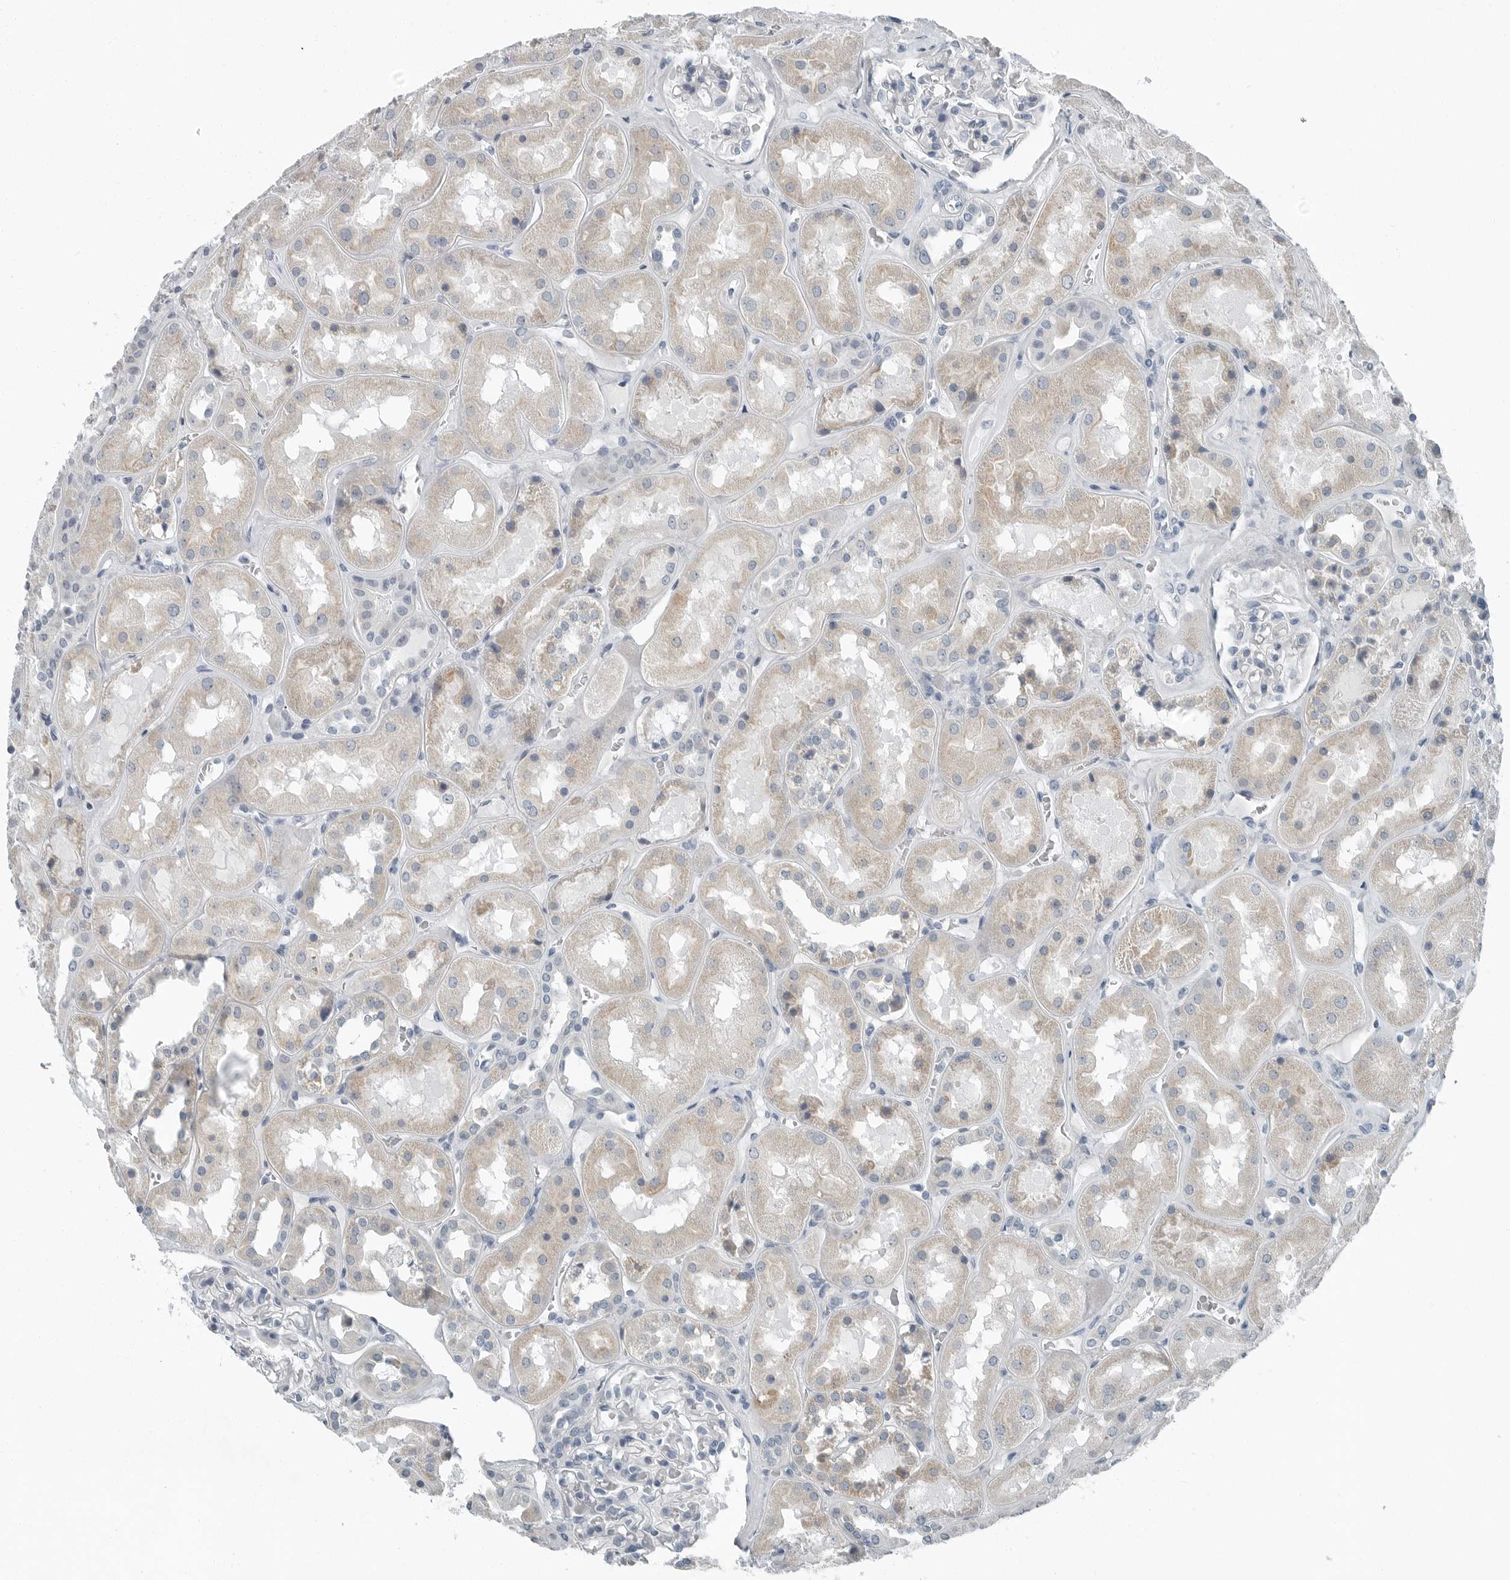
{"staining": {"intensity": "negative", "quantity": "none", "location": "none"}, "tissue": "kidney", "cell_type": "Cells in glomeruli", "image_type": "normal", "snomed": [{"axis": "morphology", "description": "Normal tissue, NOS"}, {"axis": "topography", "description": "Kidney"}], "caption": "Protein analysis of normal kidney displays no significant staining in cells in glomeruli.", "gene": "ZPBP2", "patient": {"sex": "male", "age": 70}}